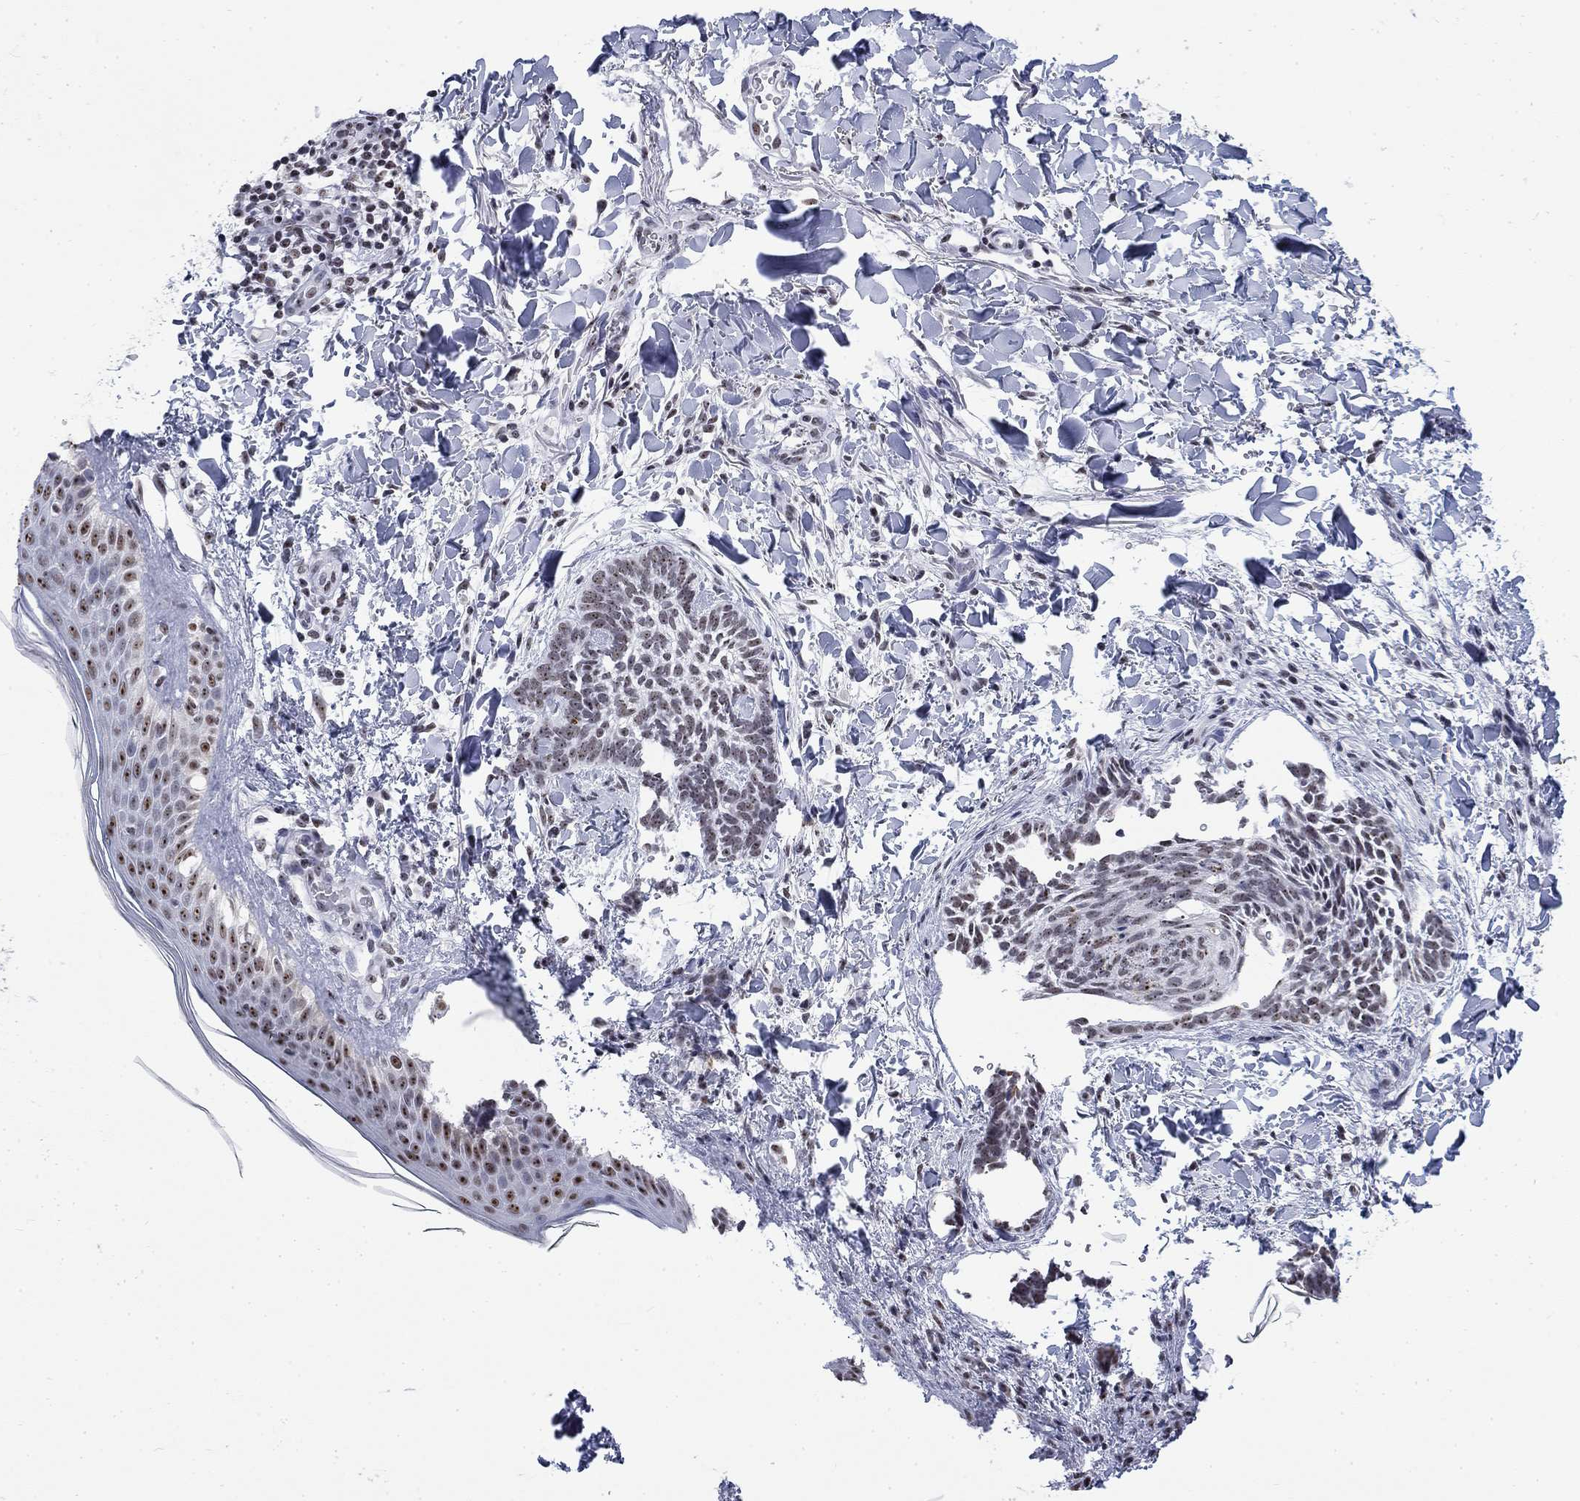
{"staining": {"intensity": "negative", "quantity": "none", "location": "none"}, "tissue": "skin cancer", "cell_type": "Tumor cells", "image_type": "cancer", "snomed": [{"axis": "morphology", "description": "Normal tissue, NOS"}, {"axis": "morphology", "description": "Basal cell carcinoma"}, {"axis": "topography", "description": "Skin"}], "caption": "An immunohistochemistry micrograph of skin cancer (basal cell carcinoma) is shown. There is no staining in tumor cells of skin cancer (basal cell carcinoma).", "gene": "CSRNP3", "patient": {"sex": "male", "age": 46}}